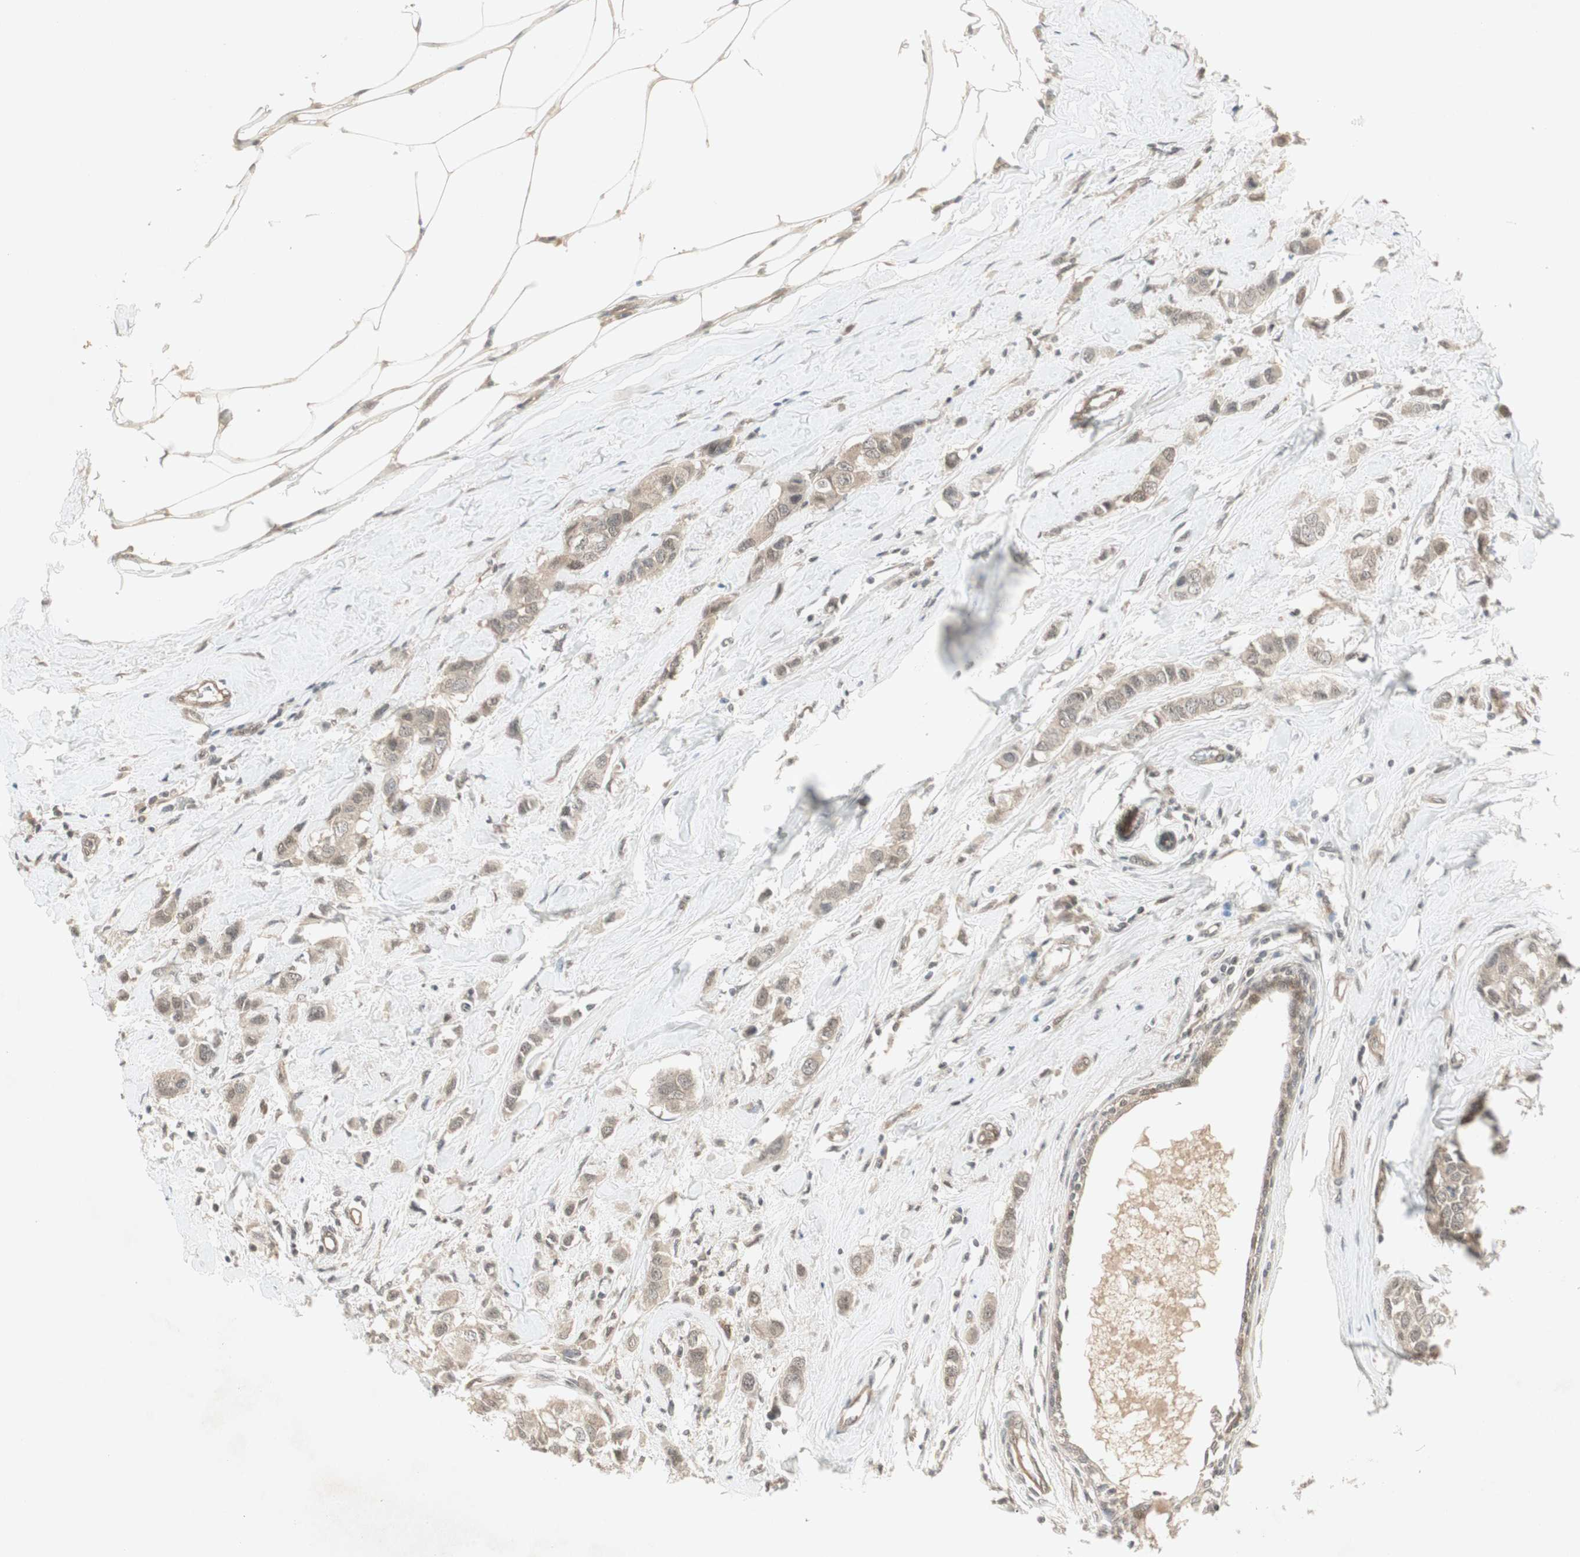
{"staining": {"intensity": "moderate", "quantity": ">75%", "location": "cytoplasmic/membranous"}, "tissue": "breast cancer", "cell_type": "Tumor cells", "image_type": "cancer", "snomed": [{"axis": "morphology", "description": "Duct carcinoma"}, {"axis": "topography", "description": "Breast"}], "caption": "Invasive ductal carcinoma (breast) was stained to show a protein in brown. There is medium levels of moderate cytoplasmic/membranous expression in approximately >75% of tumor cells.", "gene": "PTPA", "patient": {"sex": "female", "age": 50}}